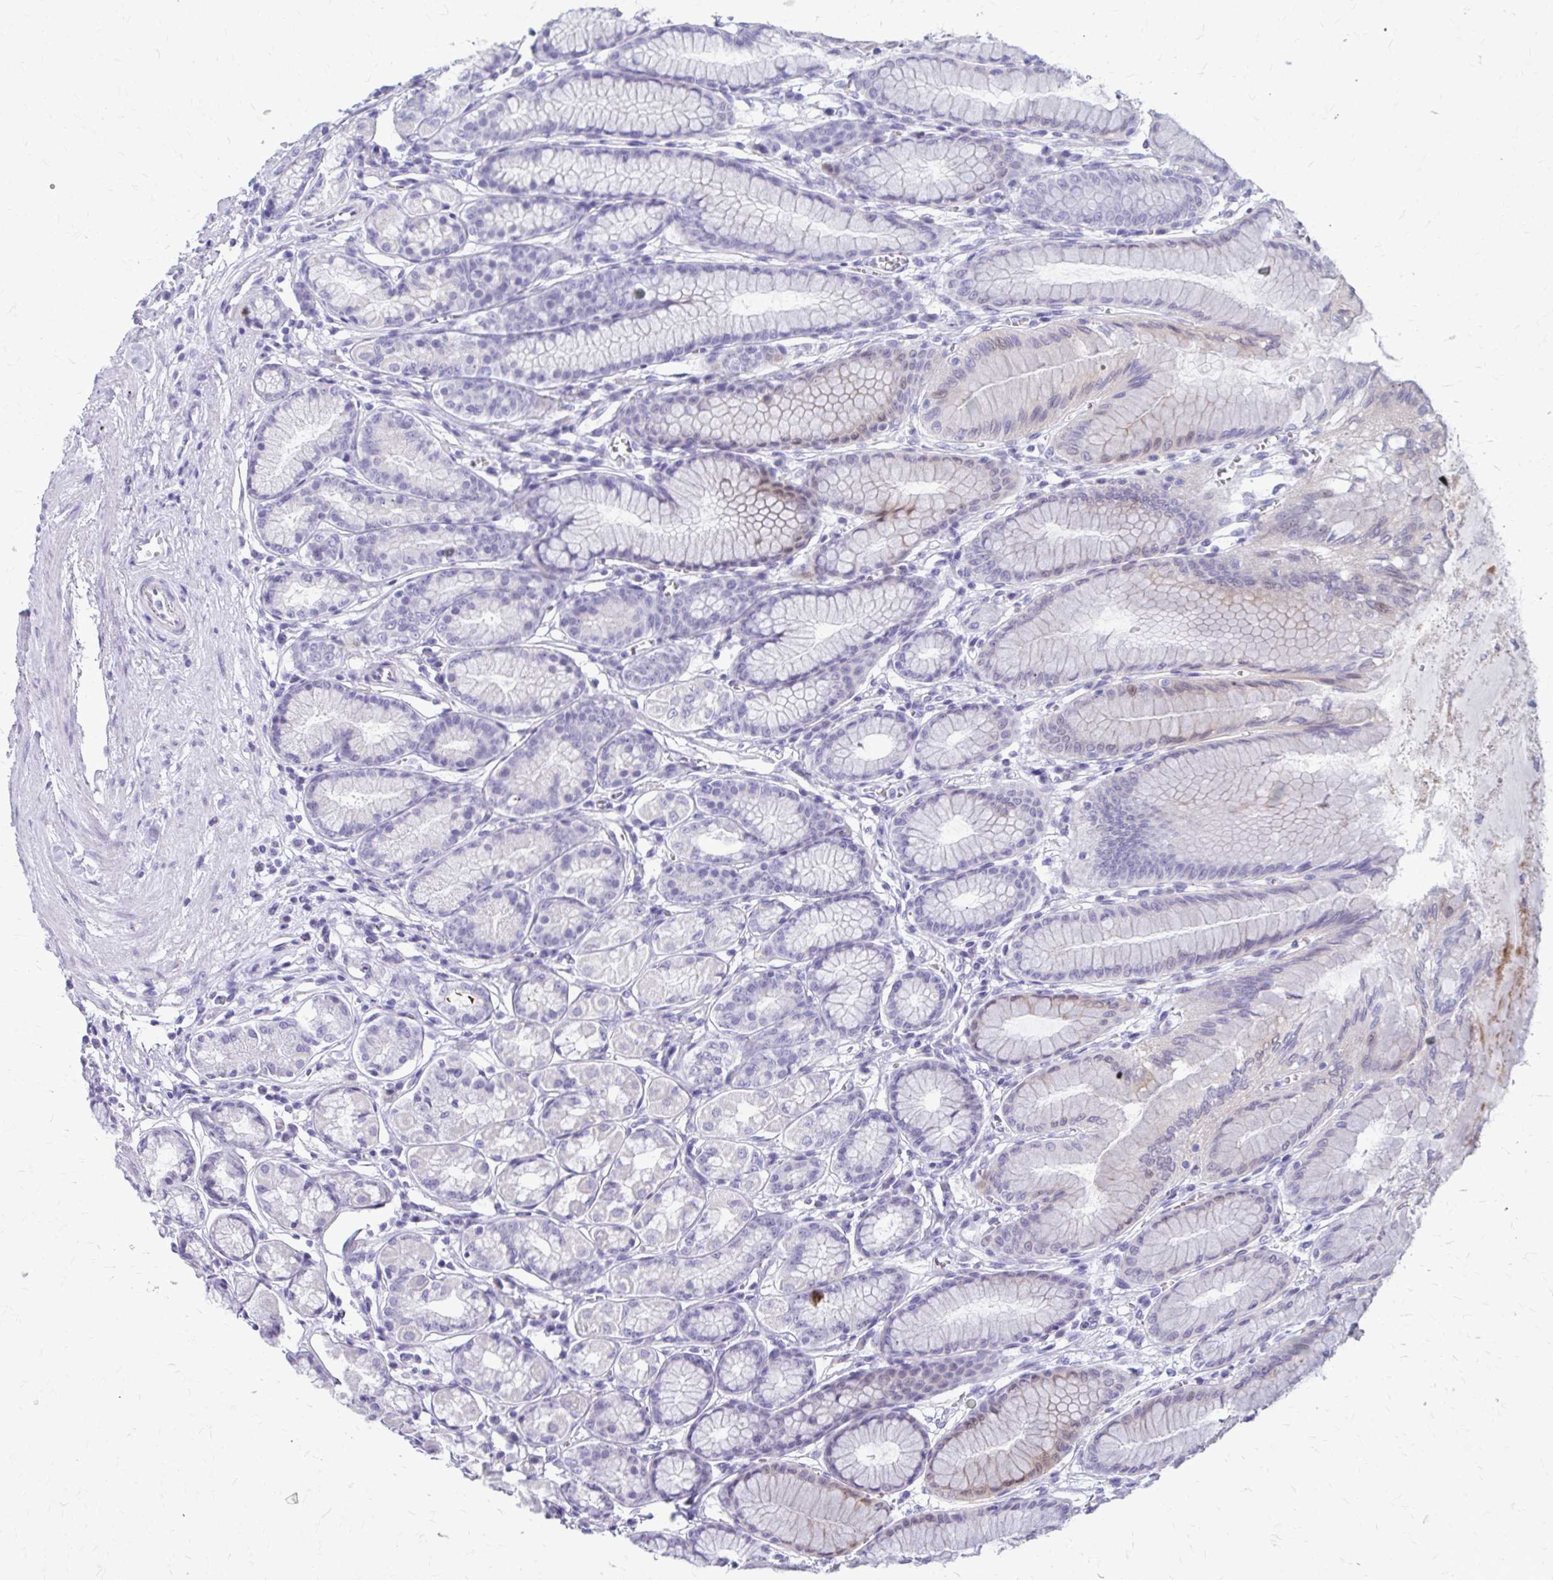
{"staining": {"intensity": "weak", "quantity": "<25%", "location": "nuclear"}, "tissue": "stomach", "cell_type": "Glandular cells", "image_type": "normal", "snomed": [{"axis": "morphology", "description": "Normal tissue, NOS"}, {"axis": "topography", "description": "Stomach"}, {"axis": "topography", "description": "Stomach, lower"}], "caption": "Stomach was stained to show a protein in brown. There is no significant staining in glandular cells. Brightfield microscopy of immunohistochemistry (IHC) stained with DAB (3,3'-diaminobenzidine) (brown) and hematoxylin (blue), captured at high magnification.", "gene": "LCN15", "patient": {"sex": "male", "age": 76}}